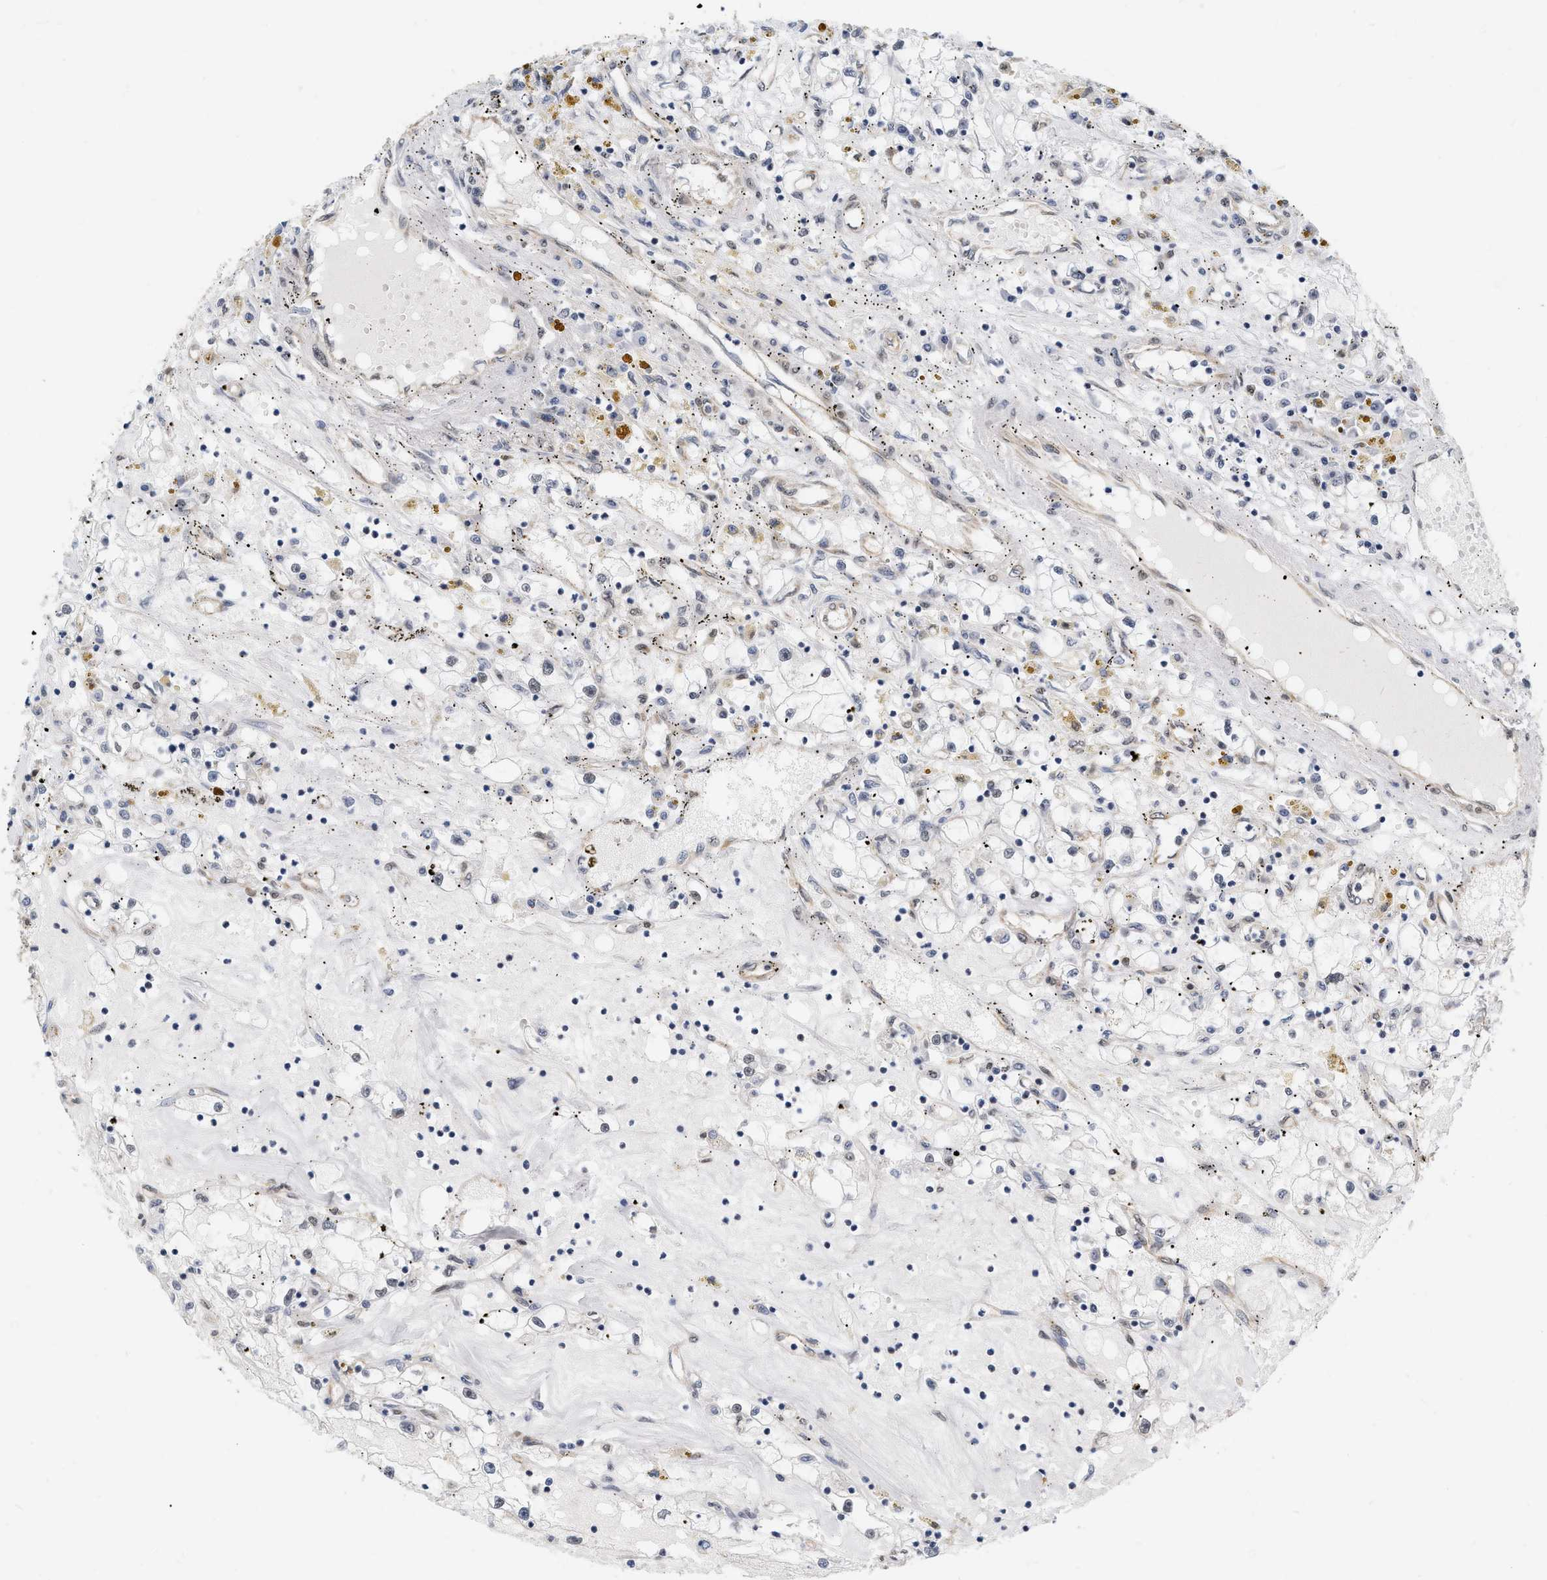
{"staining": {"intensity": "negative", "quantity": "none", "location": "none"}, "tissue": "renal cancer", "cell_type": "Tumor cells", "image_type": "cancer", "snomed": [{"axis": "morphology", "description": "Adenocarcinoma, NOS"}, {"axis": "topography", "description": "Kidney"}], "caption": "DAB immunohistochemical staining of human adenocarcinoma (renal) displays no significant staining in tumor cells.", "gene": "RUVBL1", "patient": {"sex": "male", "age": 56}}